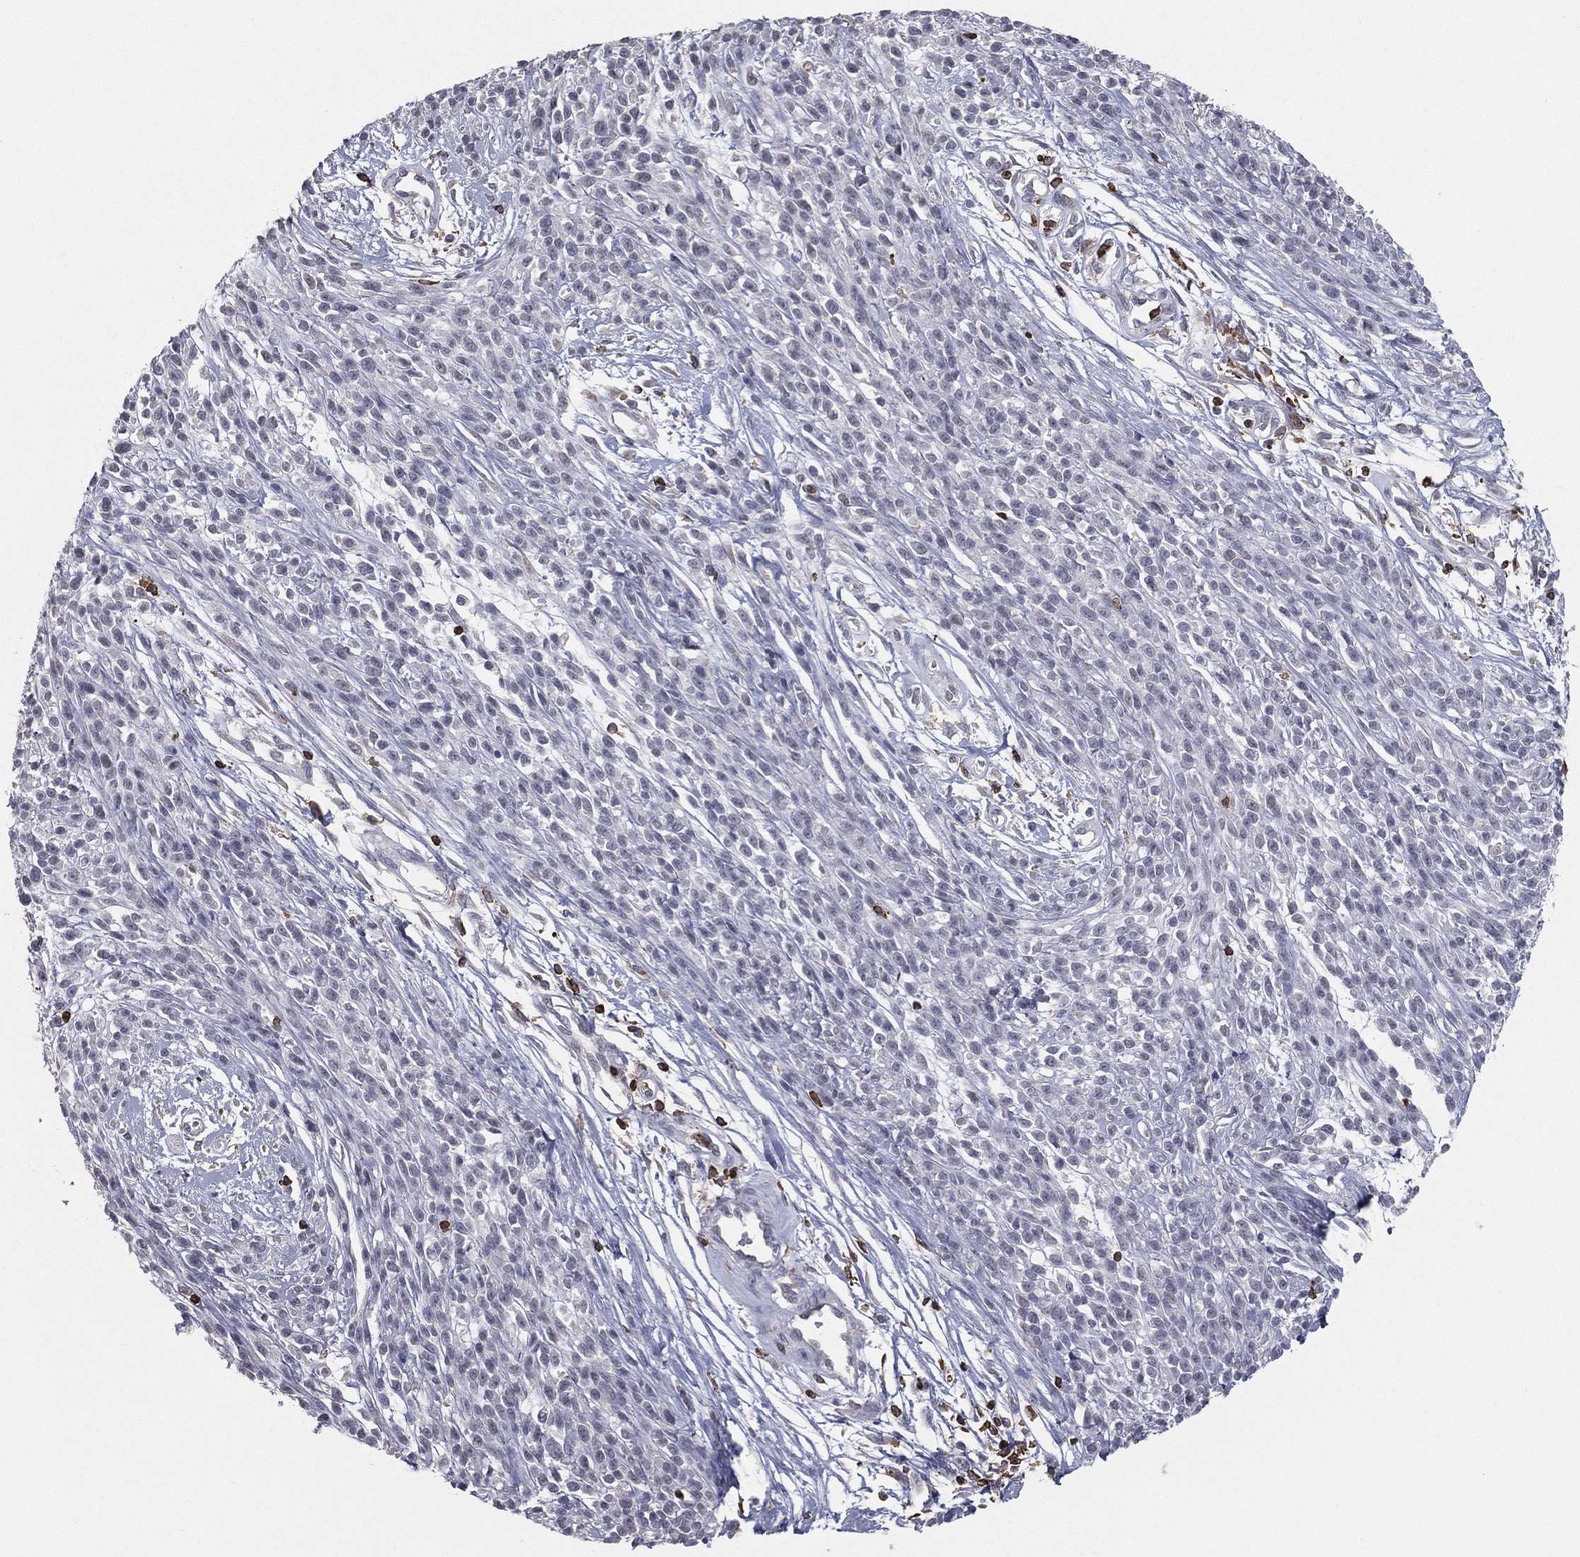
{"staining": {"intensity": "negative", "quantity": "none", "location": "none"}, "tissue": "melanoma", "cell_type": "Tumor cells", "image_type": "cancer", "snomed": [{"axis": "morphology", "description": "Malignant melanoma, NOS"}, {"axis": "topography", "description": "Skin"}, {"axis": "topography", "description": "Skin of trunk"}], "caption": "High magnification brightfield microscopy of malignant melanoma stained with DAB (3,3'-diaminobenzidine) (brown) and counterstained with hematoxylin (blue): tumor cells show no significant expression.", "gene": "PSTPIP1", "patient": {"sex": "male", "age": 74}}